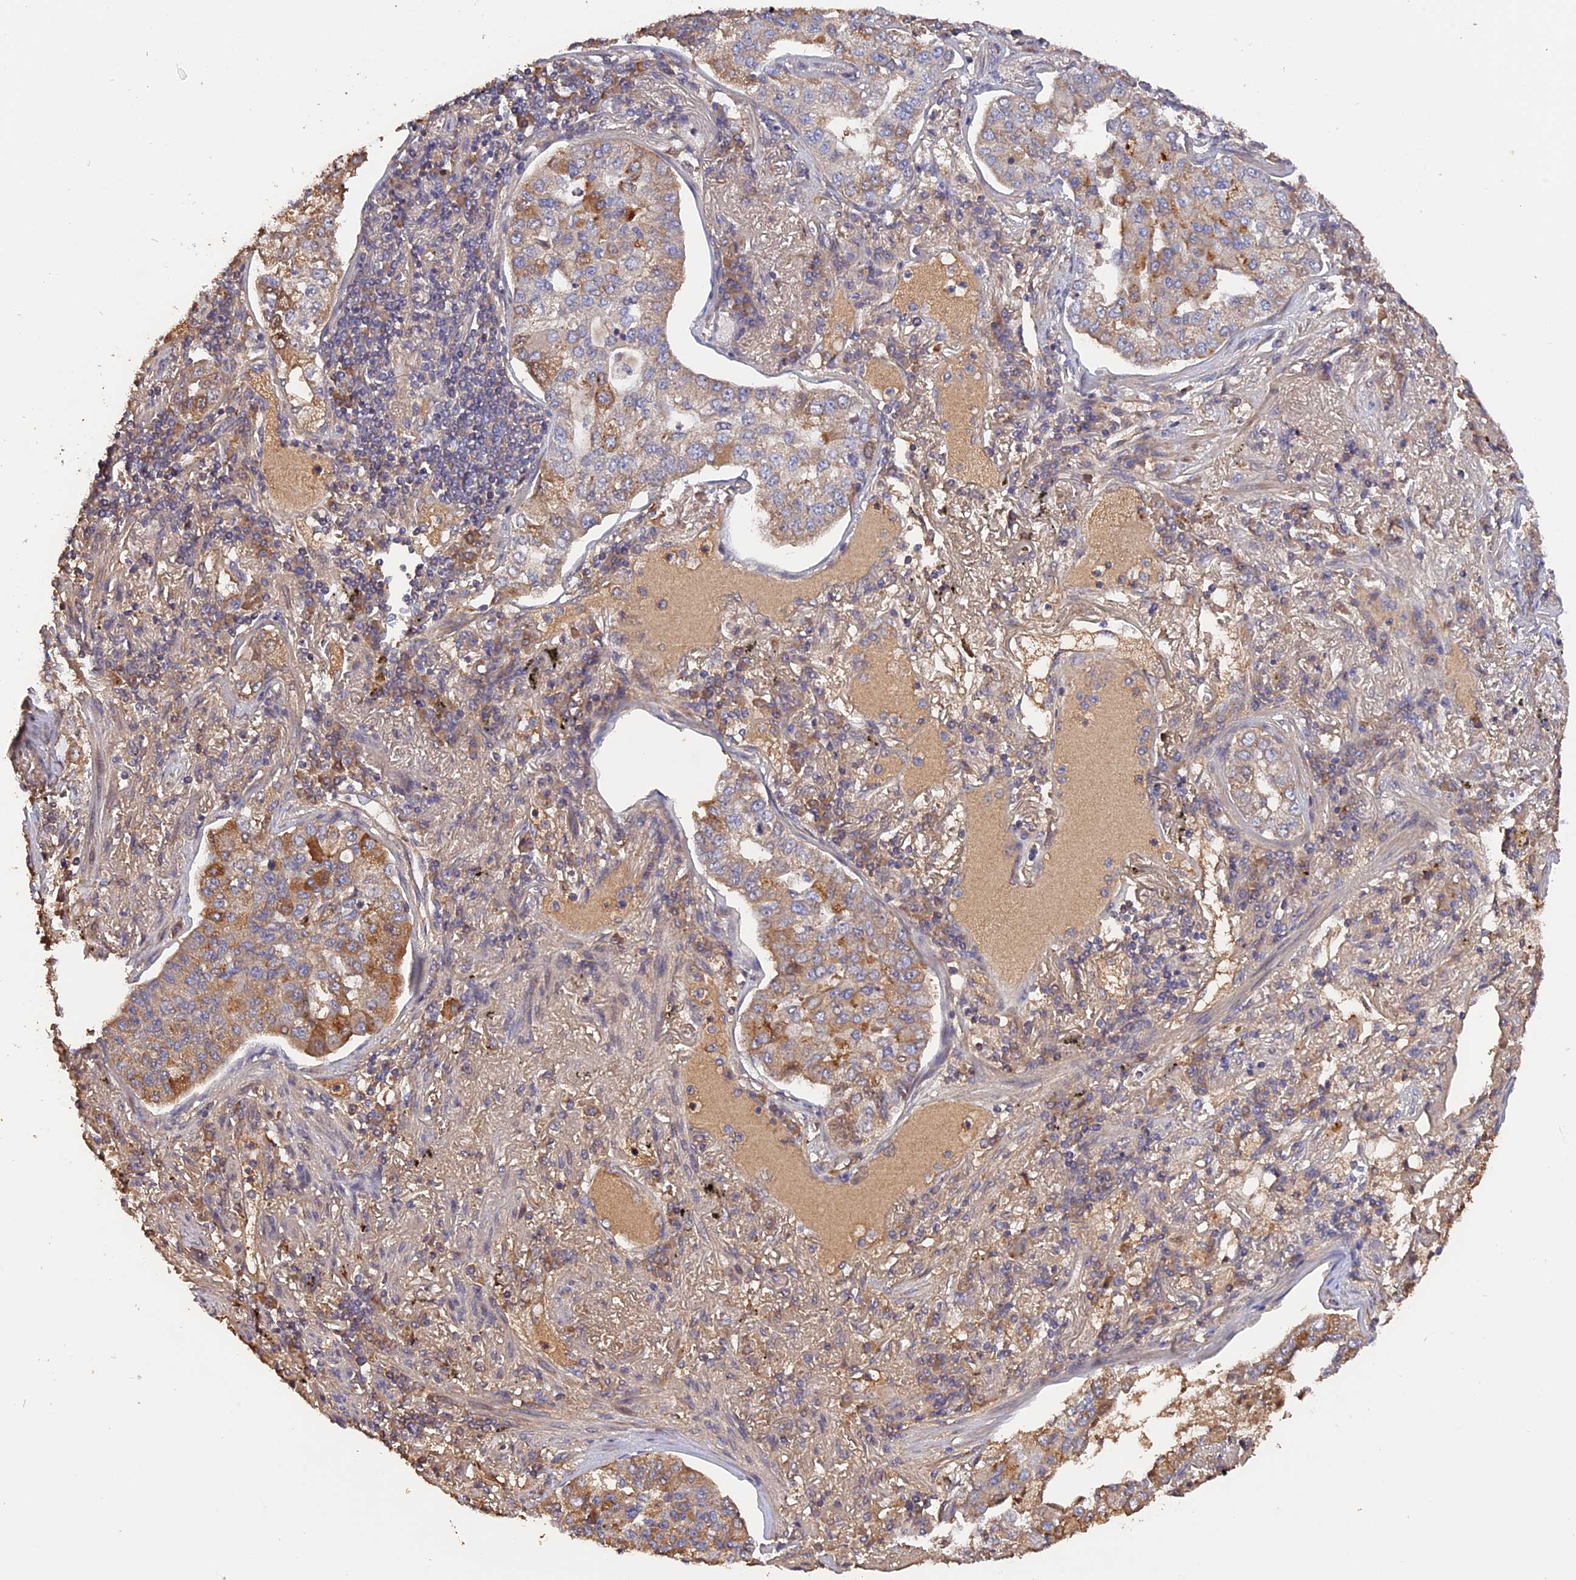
{"staining": {"intensity": "moderate", "quantity": "<25%", "location": "cytoplasmic/membranous"}, "tissue": "lung cancer", "cell_type": "Tumor cells", "image_type": "cancer", "snomed": [{"axis": "morphology", "description": "Adenocarcinoma, NOS"}, {"axis": "topography", "description": "Lung"}], "caption": "An image showing moderate cytoplasmic/membranous positivity in about <25% of tumor cells in lung cancer (adenocarcinoma), as visualized by brown immunohistochemical staining.", "gene": "RASAL1", "patient": {"sex": "male", "age": 49}}